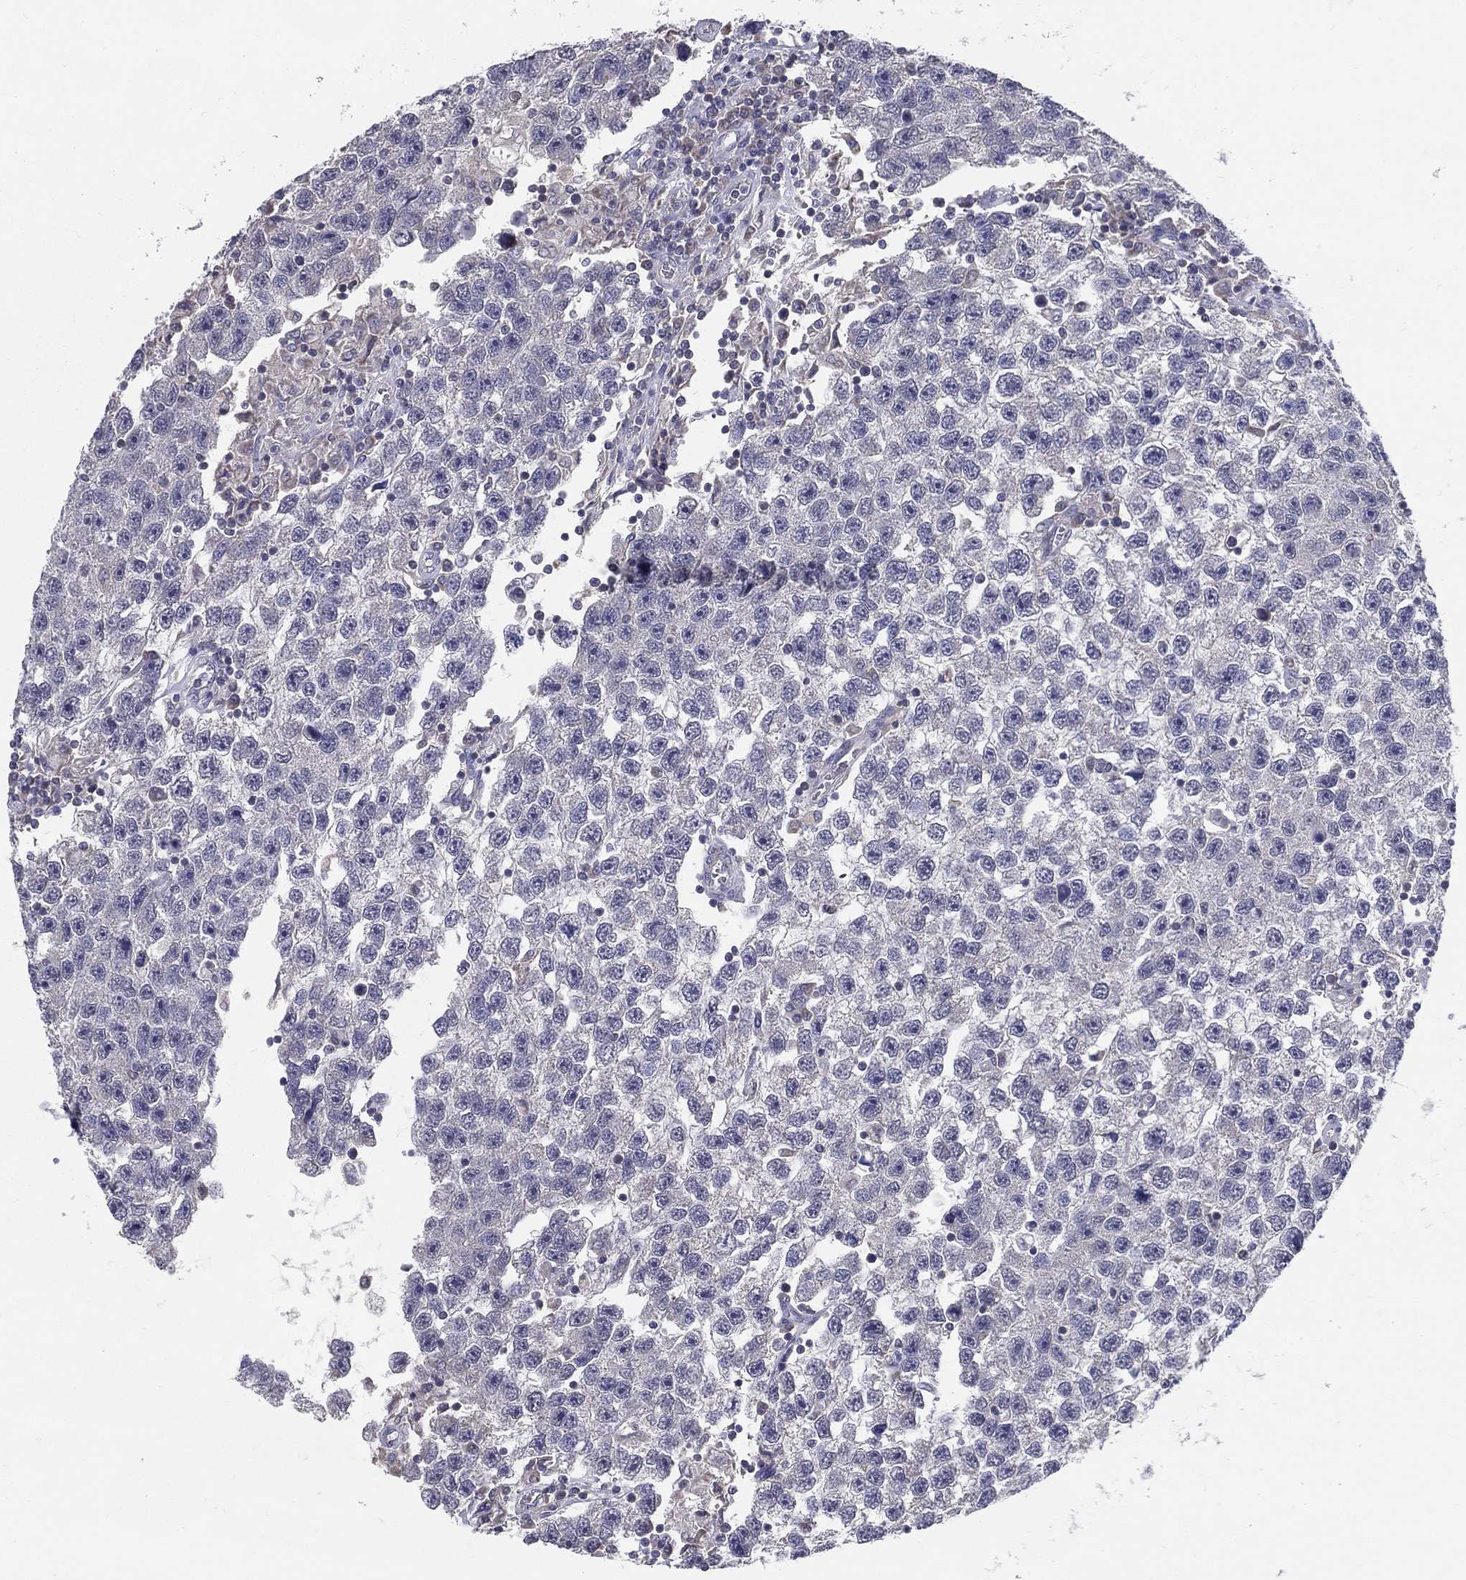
{"staining": {"intensity": "negative", "quantity": "none", "location": "none"}, "tissue": "testis cancer", "cell_type": "Tumor cells", "image_type": "cancer", "snomed": [{"axis": "morphology", "description": "Seminoma, NOS"}, {"axis": "topography", "description": "Testis"}], "caption": "Protein analysis of testis seminoma shows no significant staining in tumor cells.", "gene": "PCSK1", "patient": {"sex": "male", "age": 26}}